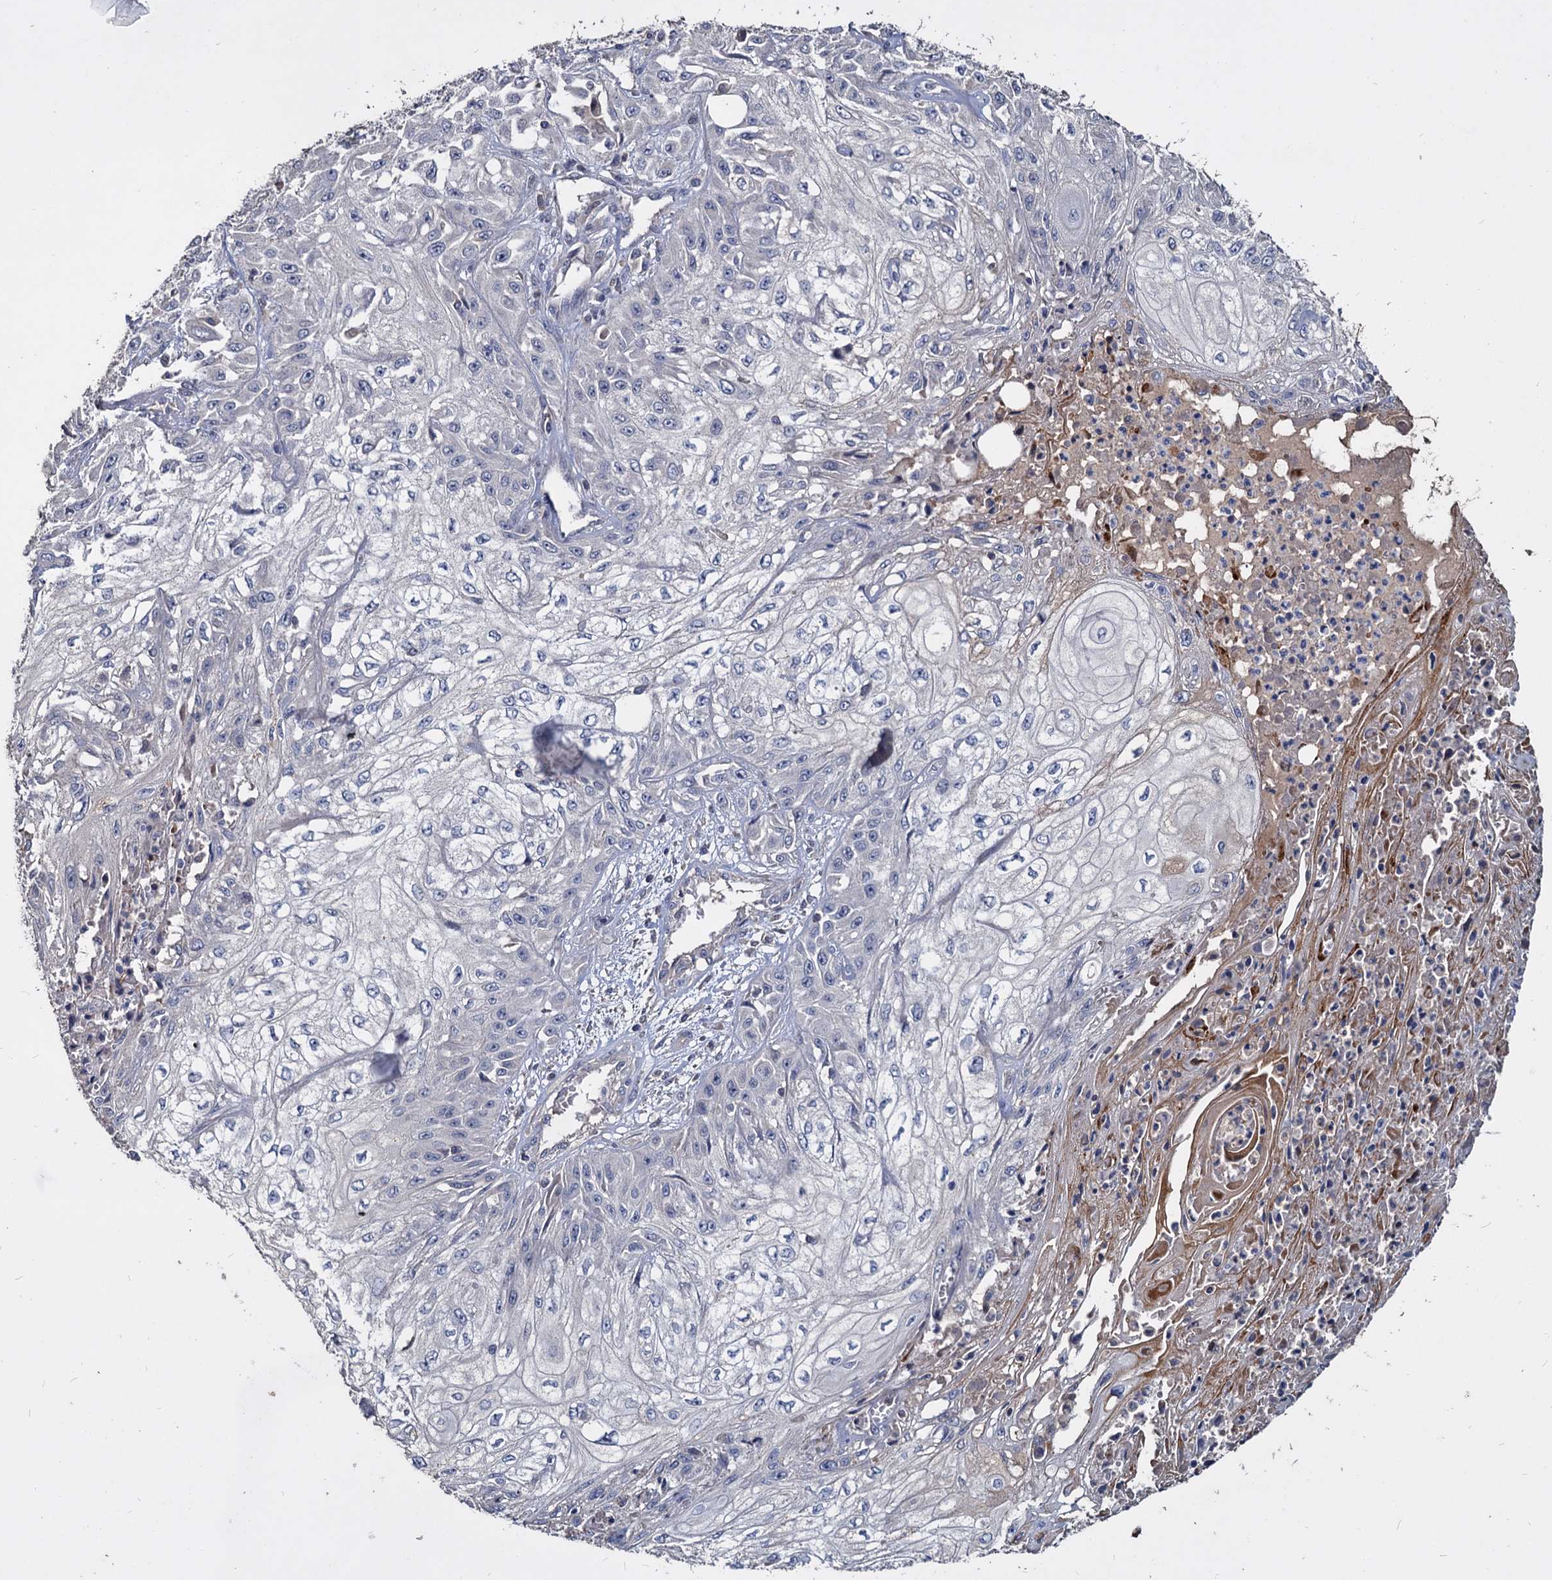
{"staining": {"intensity": "negative", "quantity": "none", "location": "none"}, "tissue": "skin cancer", "cell_type": "Tumor cells", "image_type": "cancer", "snomed": [{"axis": "morphology", "description": "Squamous cell carcinoma, NOS"}, {"axis": "morphology", "description": "Squamous cell carcinoma, metastatic, NOS"}, {"axis": "topography", "description": "Skin"}, {"axis": "topography", "description": "Lymph node"}], "caption": "Immunohistochemical staining of squamous cell carcinoma (skin) displays no significant positivity in tumor cells.", "gene": "DEPDC4", "patient": {"sex": "male", "age": 75}}